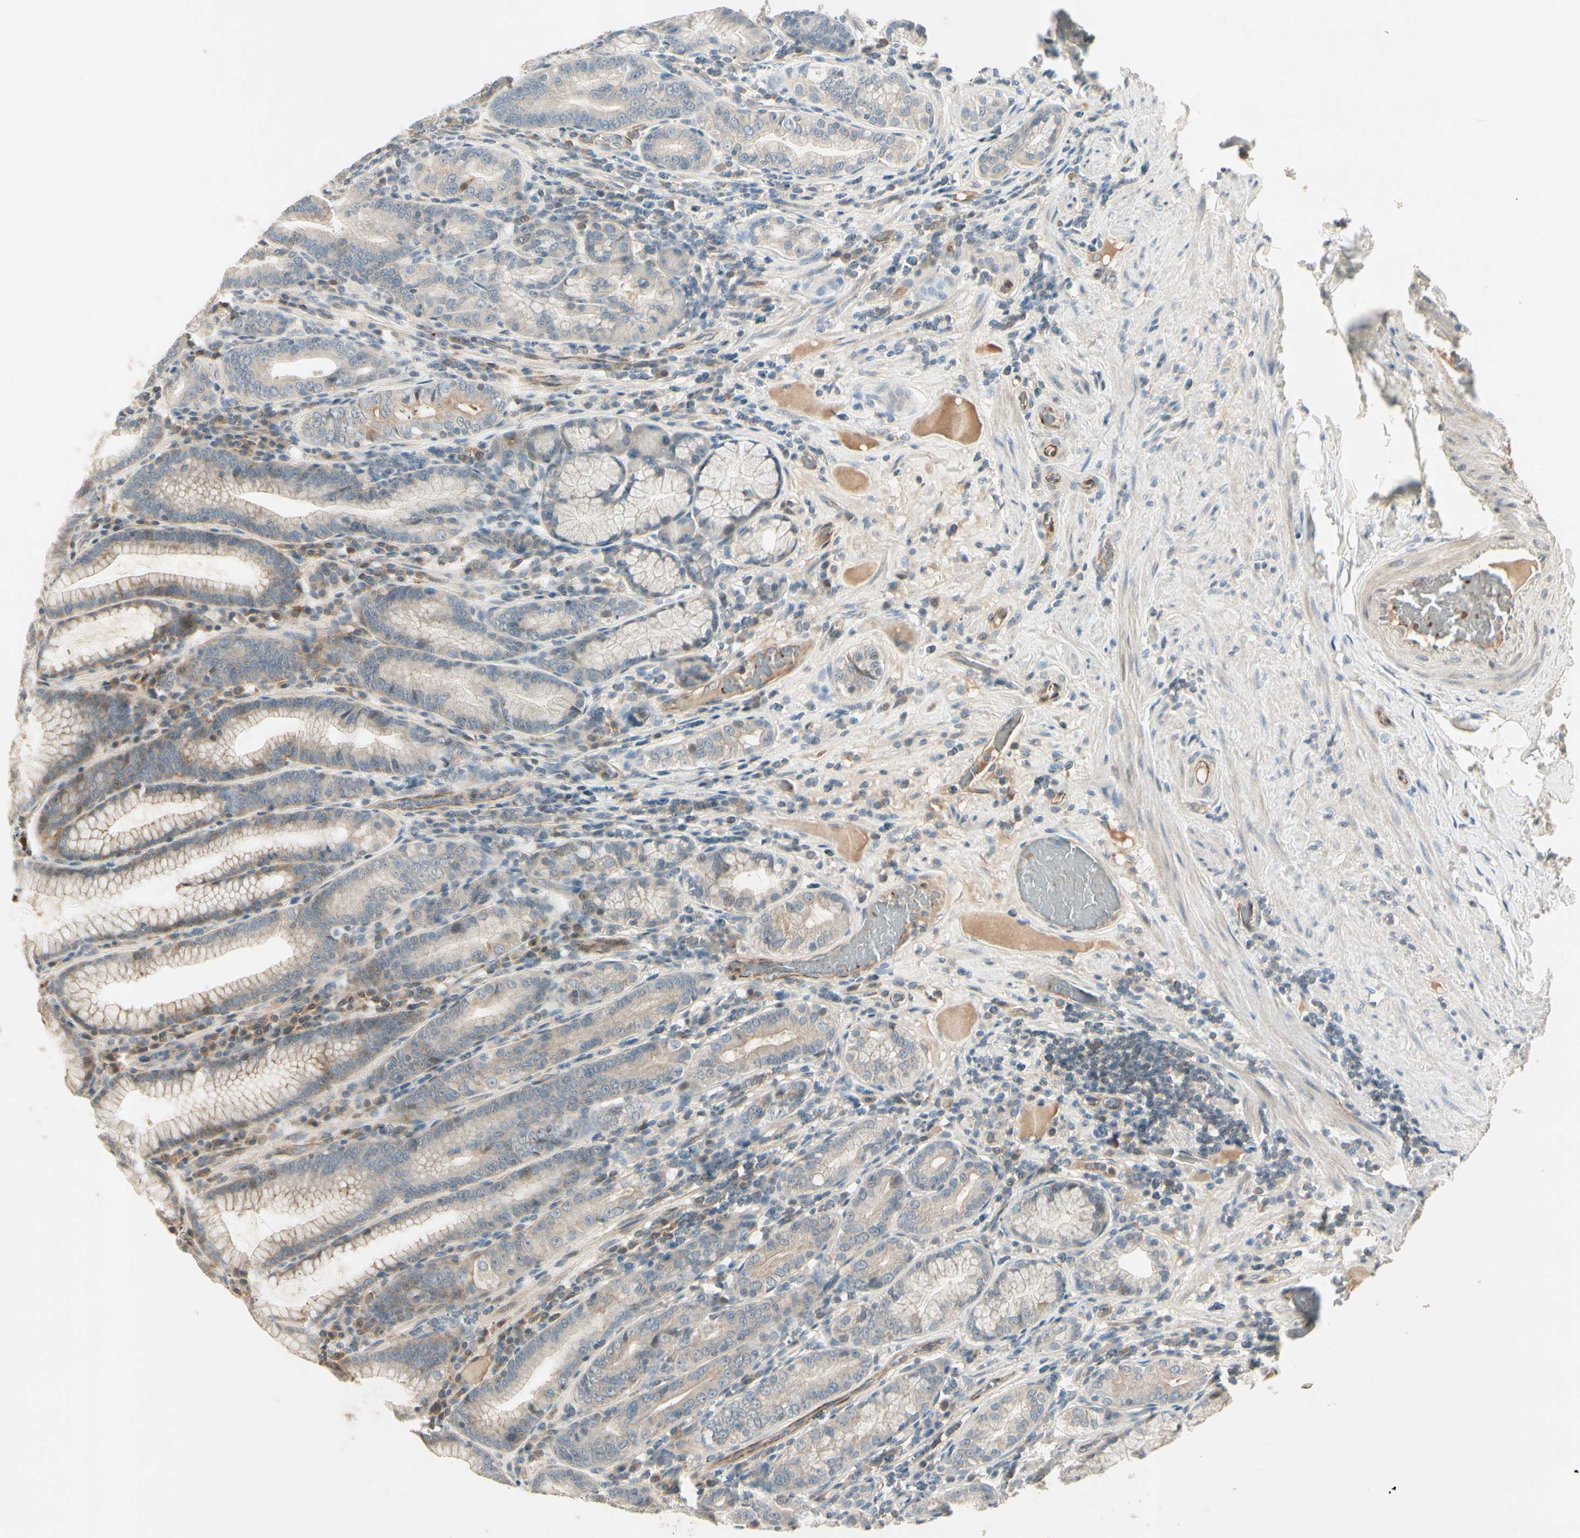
{"staining": {"intensity": "moderate", "quantity": ">75%", "location": "cytoplasmic/membranous"}, "tissue": "stomach", "cell_type": "Glandular cells", "image_type": "normal", "snomed": [{"axis": "morphology", "description": "Normal tissue, NOS"}, {"axis": "topography", "description": "Stomach, lower"}], "caption": "Immunohistochemistry (IHC) (DAB (3,3'-diaminobenzidine)) staining of unremarkable human stomach shows moderate cytoplasmic/membranous protein positivity in about >75% of glandular cells. (DAB = brown stain, brightfield microscopy at high magnification).", "gene": "PPP3CB", "patient": {"sex": "female", "age": 76}}